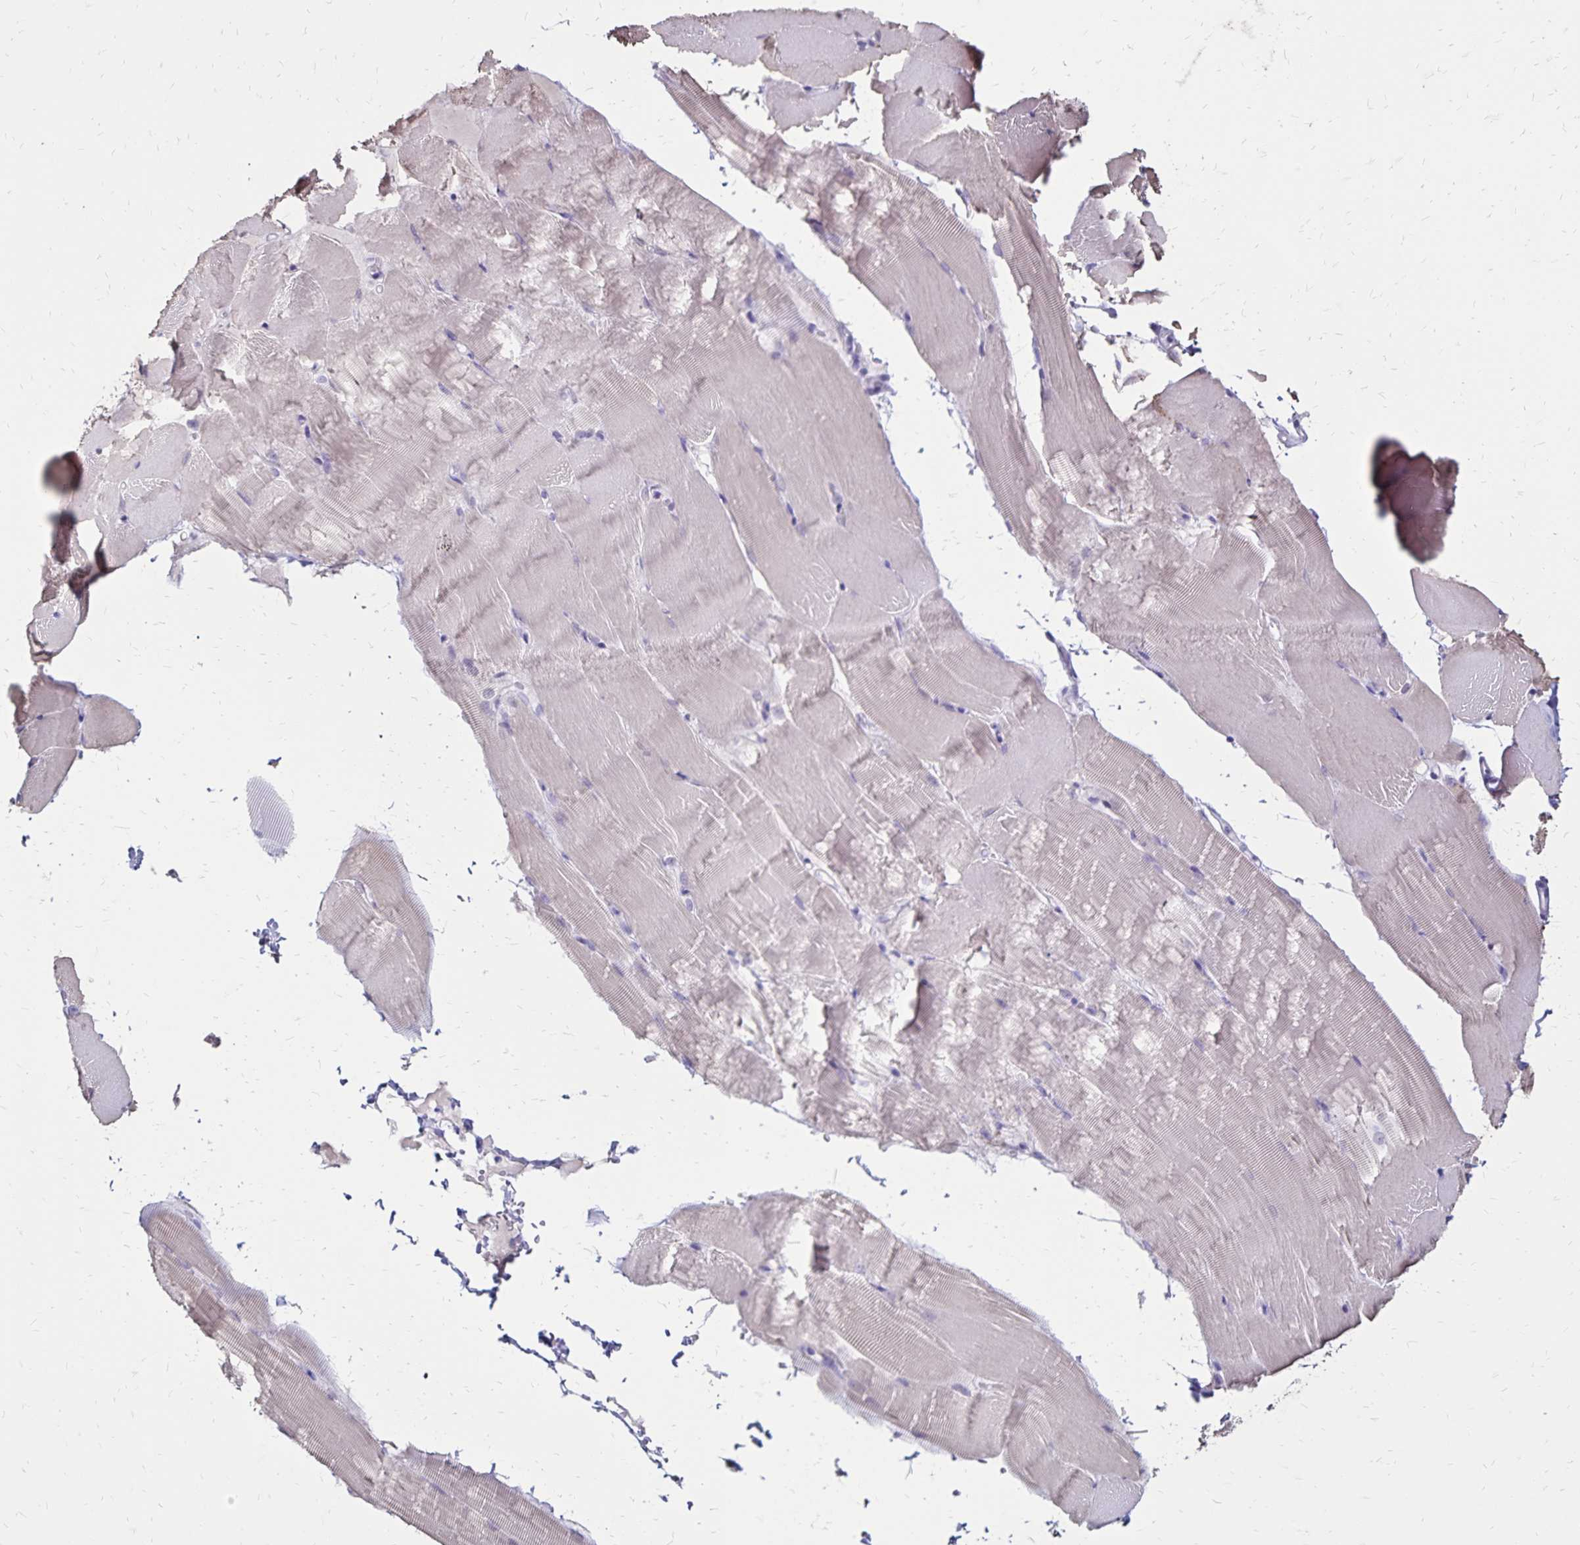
{"staining": {"intensity": "weak", "quantity": "<25%", "location": "cytoplasmic/membranous"}, "tissue": "skeletal muscle", "cell_type": "Myocytes", "image_type": "normal", "snomed": [{"axis": "morphology", "description": "Normal tissue, NOS"}, {"axis": "topography", "description": "Skeletal muscle"}], "caption": "Myocytes show no significant protein staining in benign skeletal muscle.", "gene": "SH3GL3", "patient": {"sex": "female", "age": 37}}